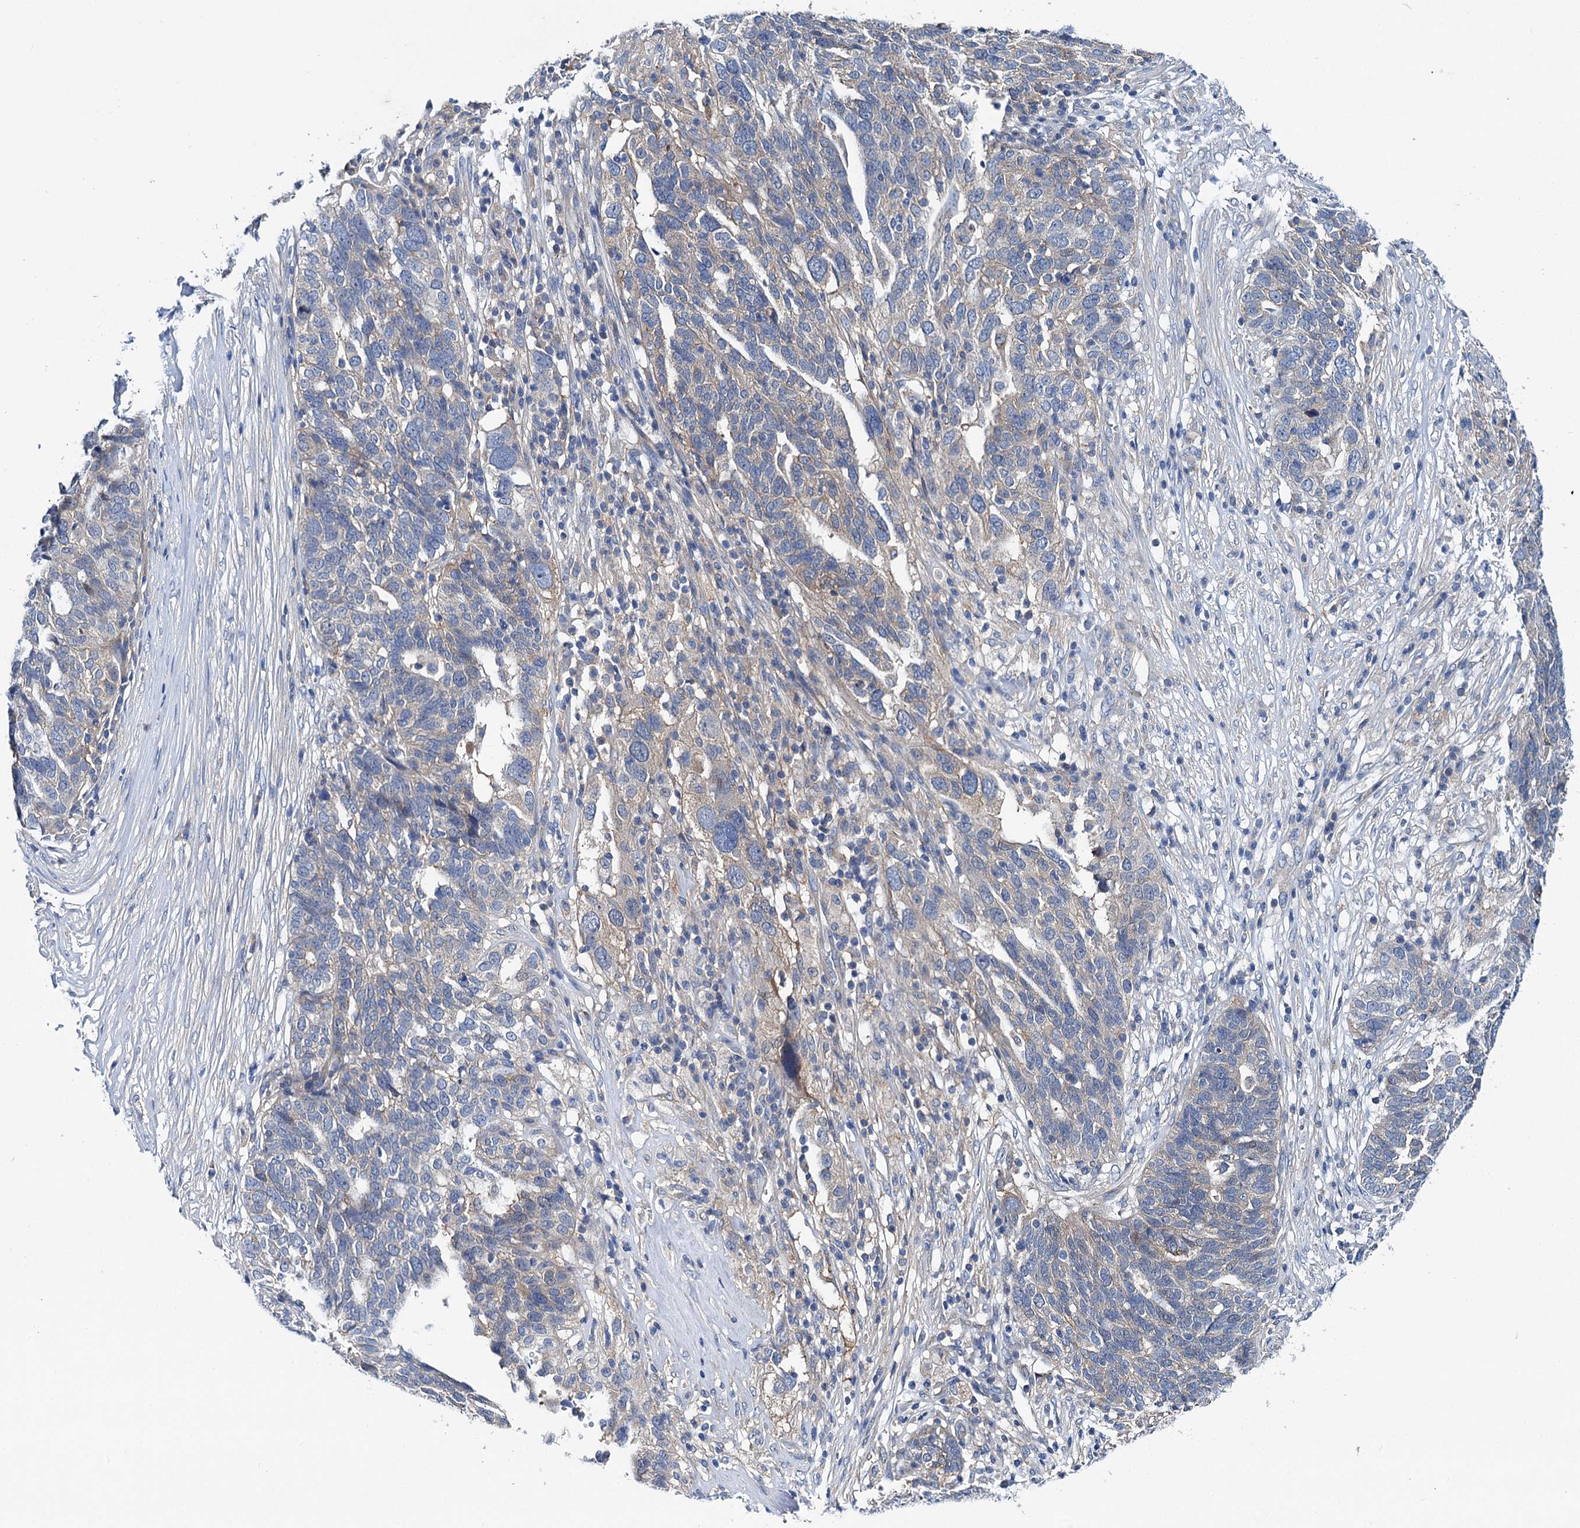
{"staining": {"intensity": "negative", "quantity": "none", "location": "none"}, "tissue": "ovarian cancer", "cell_type": "Tumor cells", "image_type": "cancer", "snomed": [{"axis": "morphology", "description": "Cystadenocarcinoma, serous, NOS"}, {"axis": "topography", "description": "Ovary"}], "caption": "DAB immunohistochemical staining of ovarian serous cystadenocarcinoma shows no significant positivity in tumor cells. (Stains: DAB immunohistochemistry (IHC) with hematoxylin counter stain, Microscopy: brightfield microscopy at high magnification).", "gene": "TRIM55", "patient": {"sex": "female", "age": 59}}